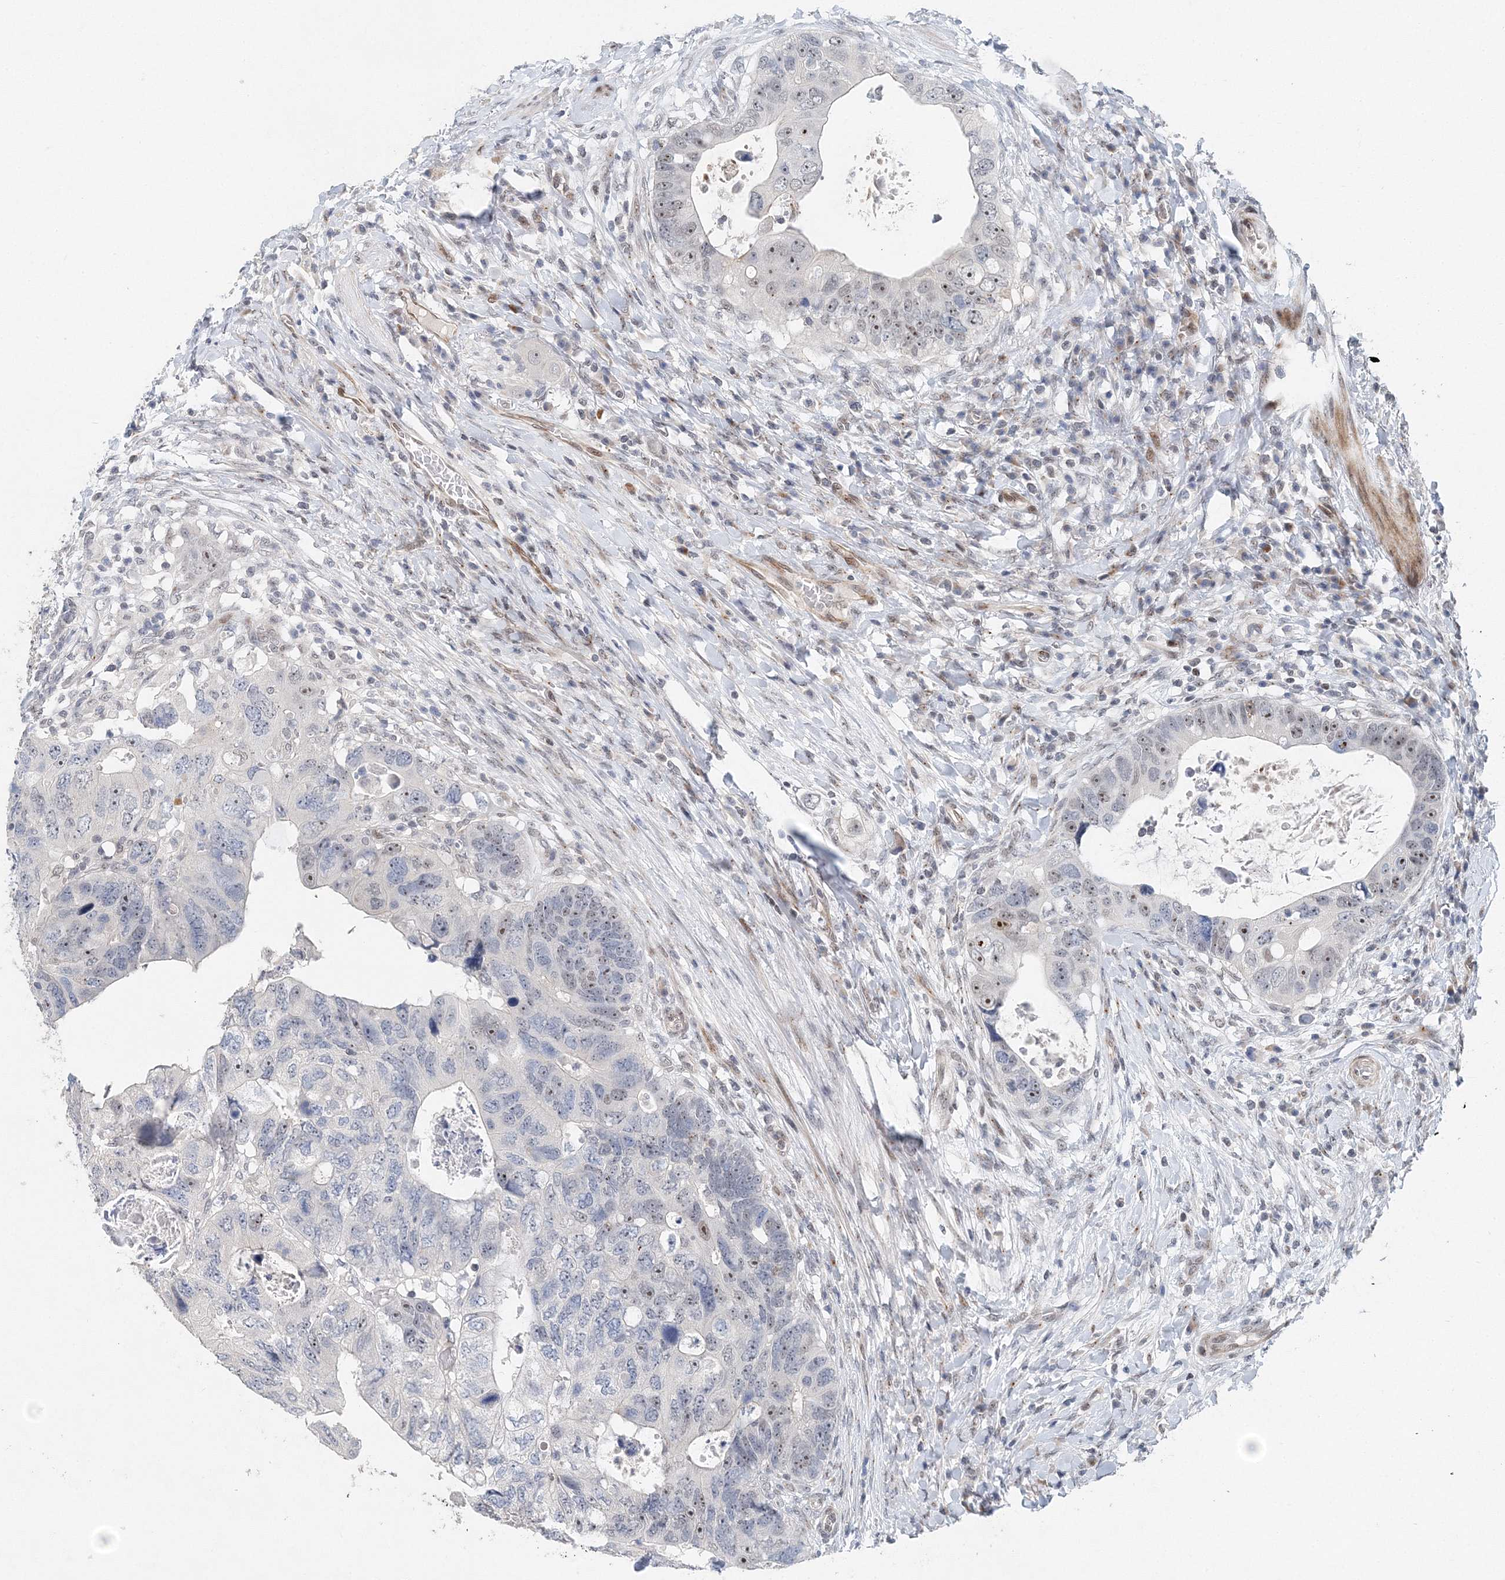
{"staining": {"intensity": "moderate", "quantity": "25%-75%", "location": "nuclear"}, "tissue": "colorectal cancer", "cell_type": "Tumor cells", "image_type": "cancer", "snomed": [{"axis": "morphology", "description": "Adenocarcinoma, NOS"}, {"axis": "topography", "description": "Rectum"}], "caption": "The micrograph shows staining of colorectal adenocarcinoma, revealing moderate nuclear protein staining (brown color) within tumor cells.", "gene": "UIMC1", "patient": {"sex": "male", "age": 59}}